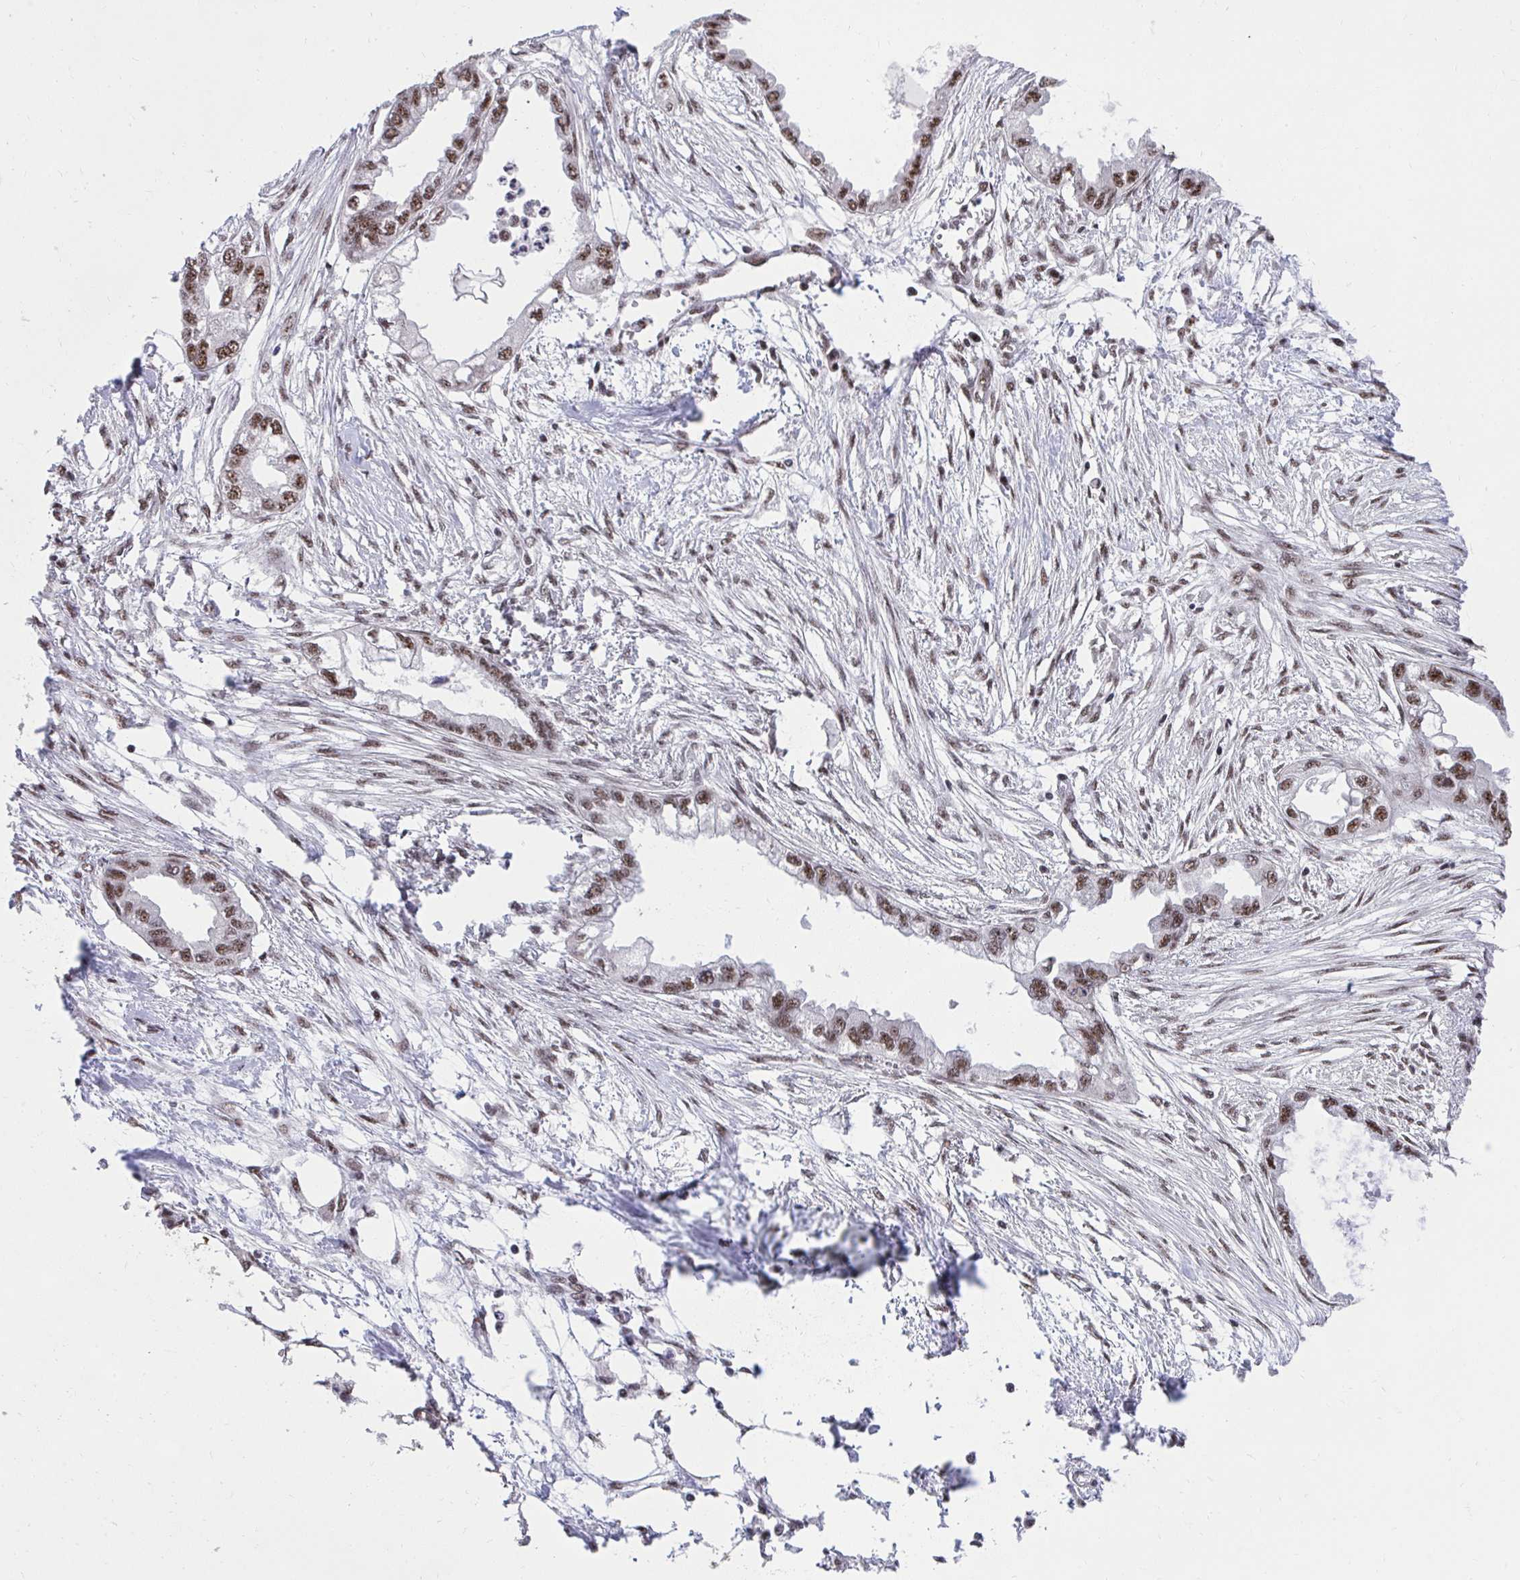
{"staining": {"intensity": "moderate", "quantity": ">75%", "location": "nuclear"}, "tissue": "endometrial cancer", "cell_type": "Tumor cells", "image_type": "cancer", "snomed": [{"axis": "morphology", "description": "Adenocarcinoma, NOS"}, {"axis": "morphology", "description": "Adenocarcinoma, metastatic, NOS"}, {"axis": "topography", "description": "Adipose tissue"}, {"axis": "topography", "description": "Endometrium"}], "caption": "Brown immunohistochemical staining in human endometrial metastatic adenocarcinoma shows moderate nuclear positivity in about >75% of tumor cells.", "gene": "SYNE4", "patient": {"sex": "female", "age": 67}}